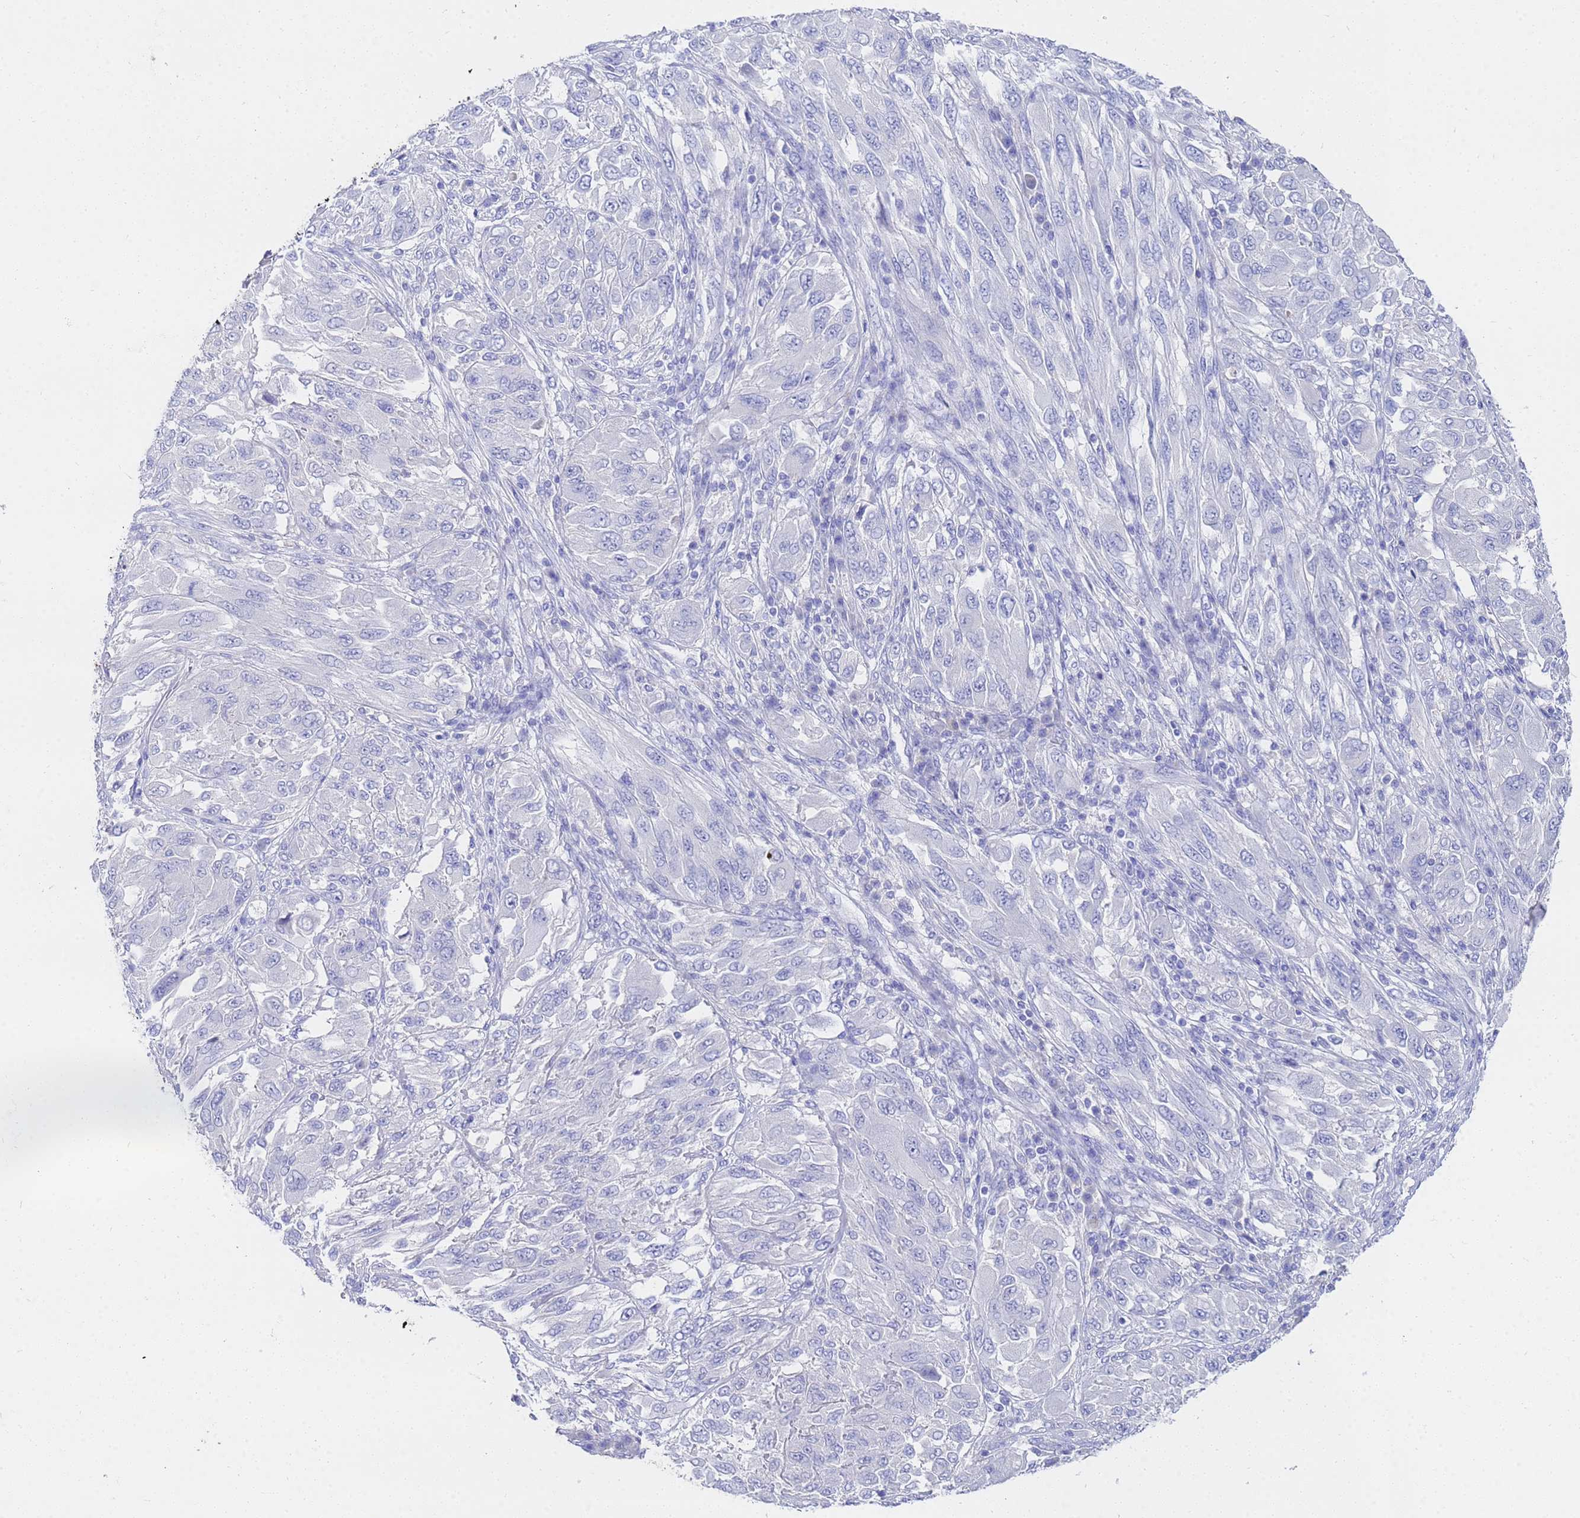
{"staining": {"intensity": "negative", "quantity": "none", "location": "none"}, "tissue": "melanoma", "cell_type": "Tumor cells", "image_type": "cancer", "snomed": [{"axis": "morphology", "description": "Malignant melanoma, NOS"}, {"axis": "topography", "description": "Skin"}], "caption": "This is an IHC histopathology image of human malignant melanoma. There is no expression in tumor cells.", "gene": "C2orf72", "patient": {"sex": "female", "age": 91}}